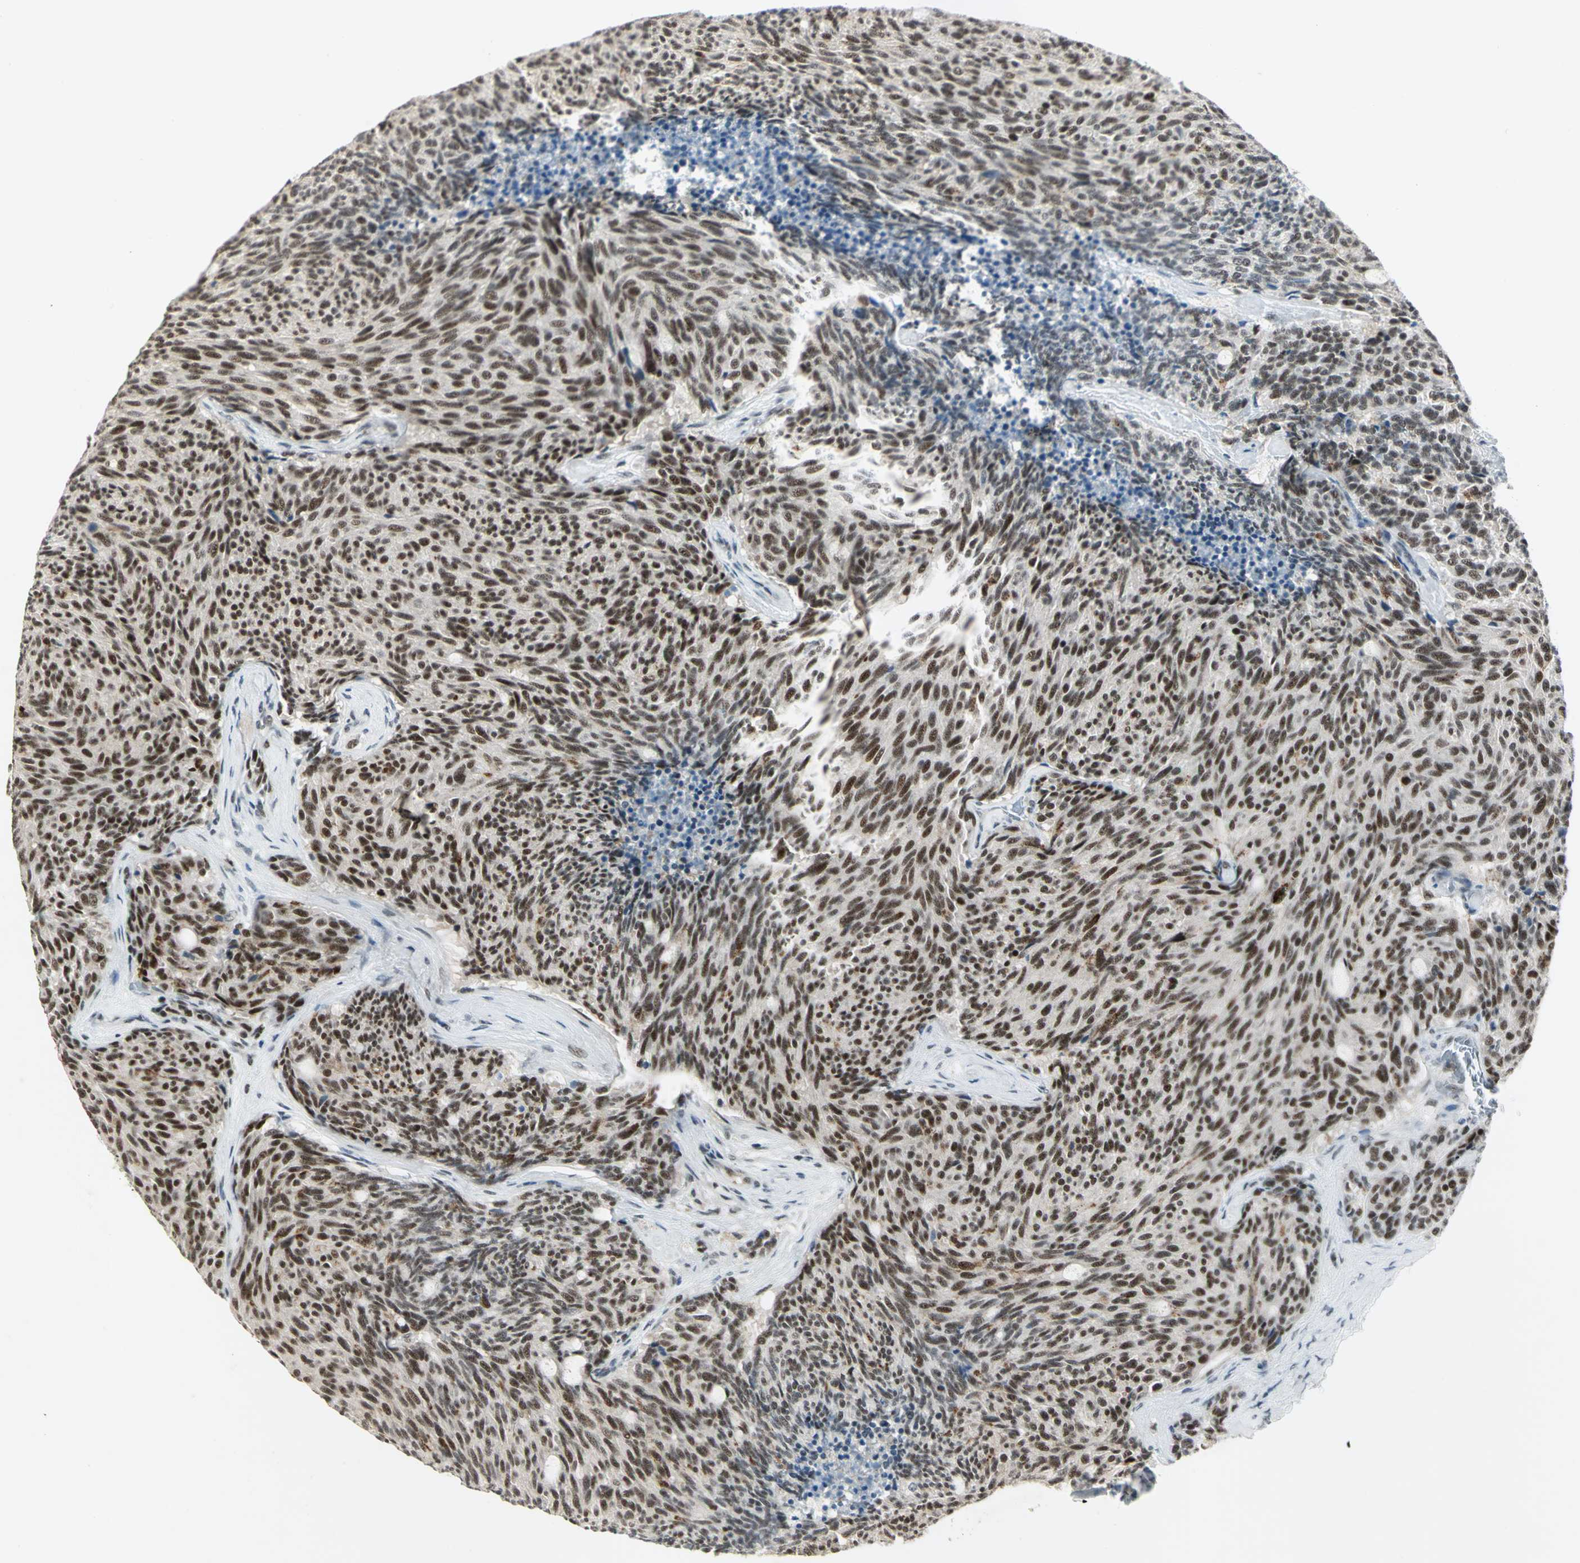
{"staining": {"intensity": "moderate", "quantity": ">75%", "location": "nuclear"}, "tissue": "carcinoid", "cell_type": "Tumor cells", "image_type": "cancer", "snomed": [{"axis": "morphology", "description": "Carcinoid, malignant, NOS"}, {"axis": "topography", "description": "Pancreas"}], "caption": "Moderate nuclear protein positivity is present in approximately >75% of tumor cells in carcinoid (malignant). The staining was performed using DAB, with brown indicating positive protein expression. Nuclei are stained blue with hematoxylin.", "gene": "CCNT1", "patient": {"sex": "female", "age": 54}}